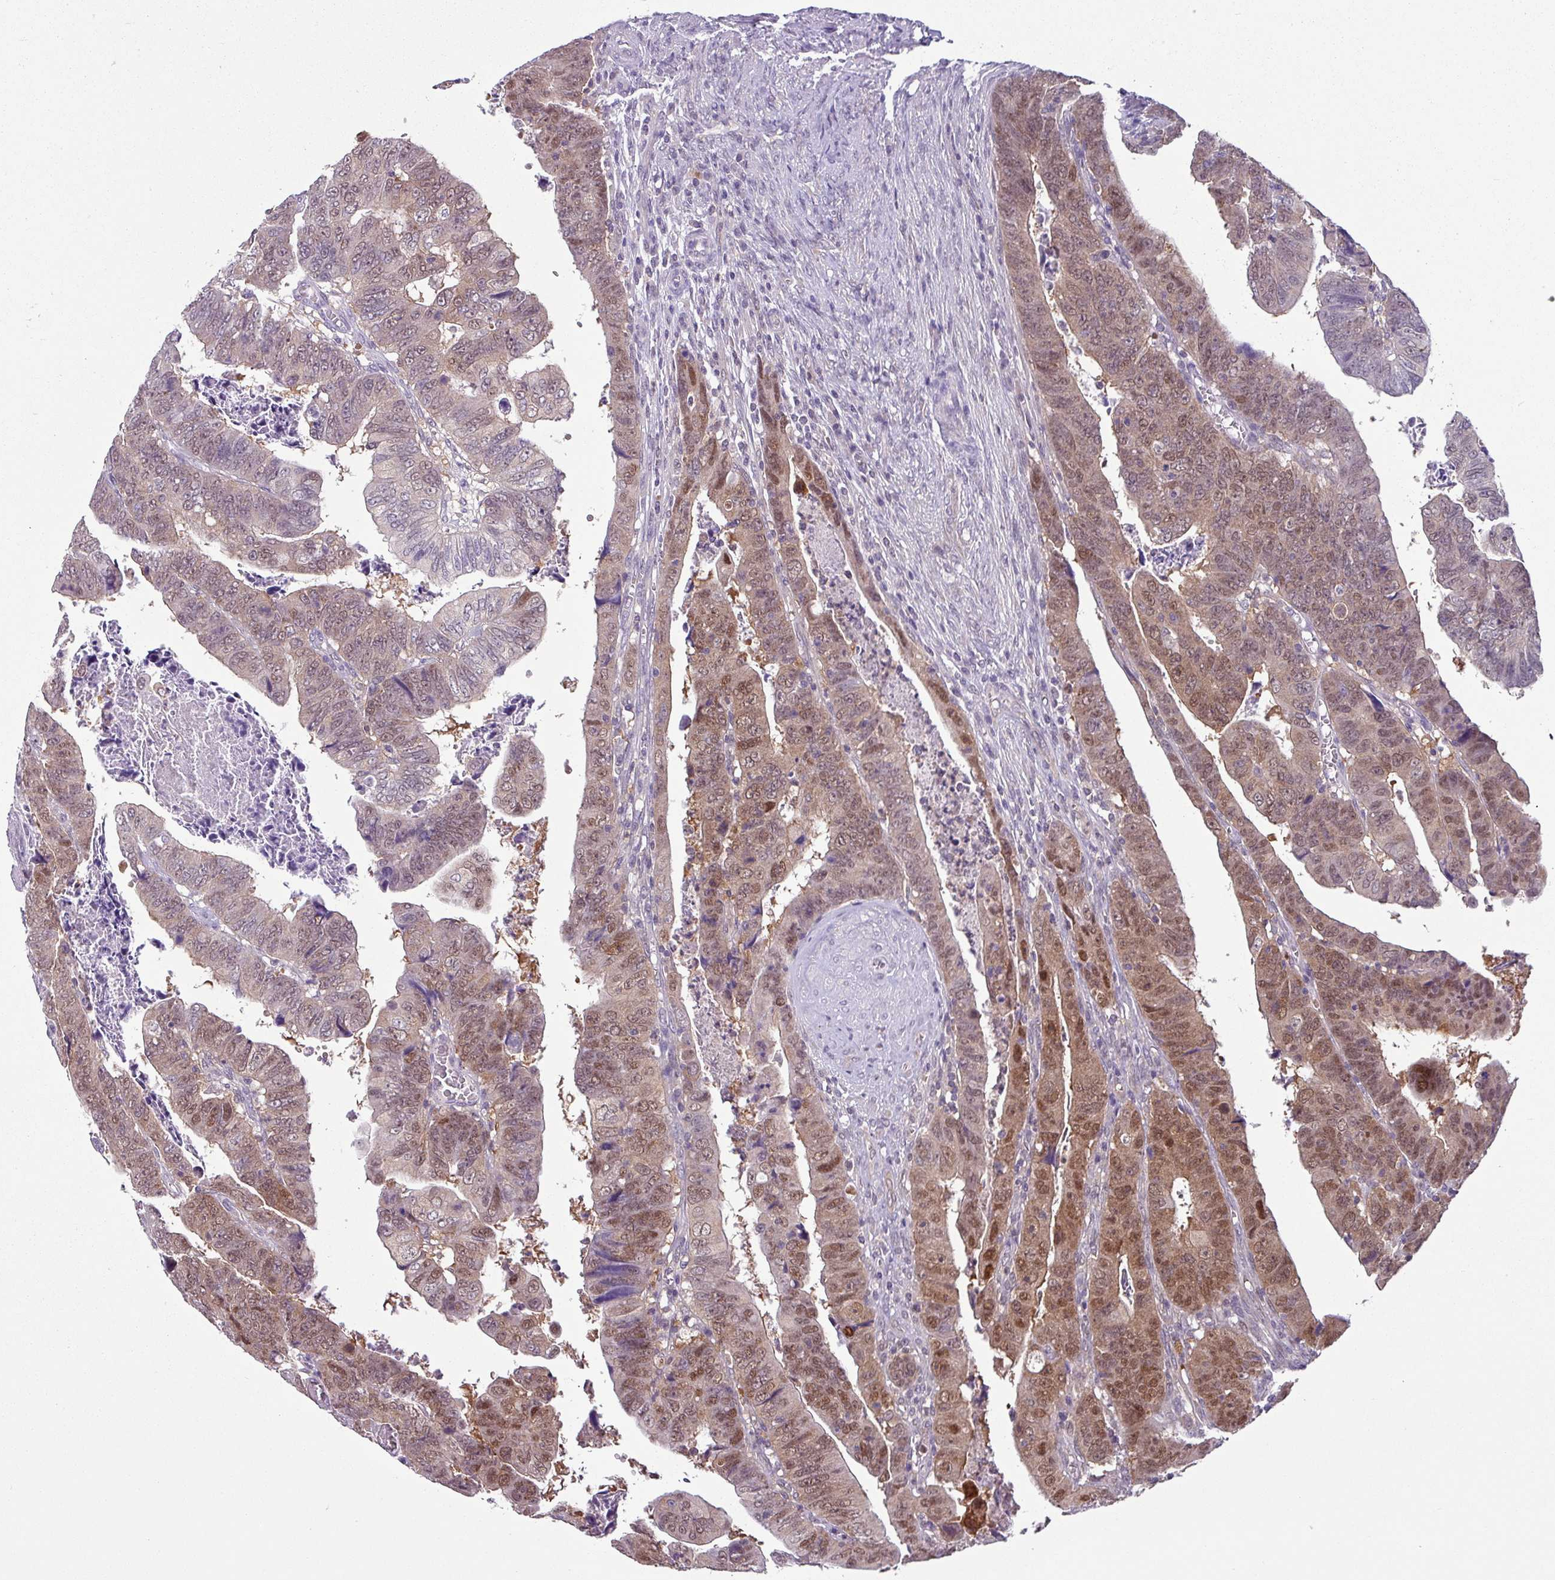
{"staining": {"intensity": "moderate", "quantity": ">75%", "location": "cytoplasmic/membranous,nuclear"}, "tissue": "colorectal cancer", "cell_type": "Tumor cells", "image_type": "cancer", "snomed": [{"axis": "morphology", "description": "Normal tissue, NOS"}, {"axis": "morphology", "description": "Adenocarcinoma, NOS"}, {"axis": "topography", "description": "Rectum"}], "caption": "Immunohistochemistry (IHC) (DAB (3,3'-diaminobenzidine)) staining of colorectal cancer demonstrates moderate cytoplasmic/membranous and nuclear protein positivity in about >75% of tumor cells.", "gene": "TTLL12", "patient": {"sex": "female", "age": 65}}